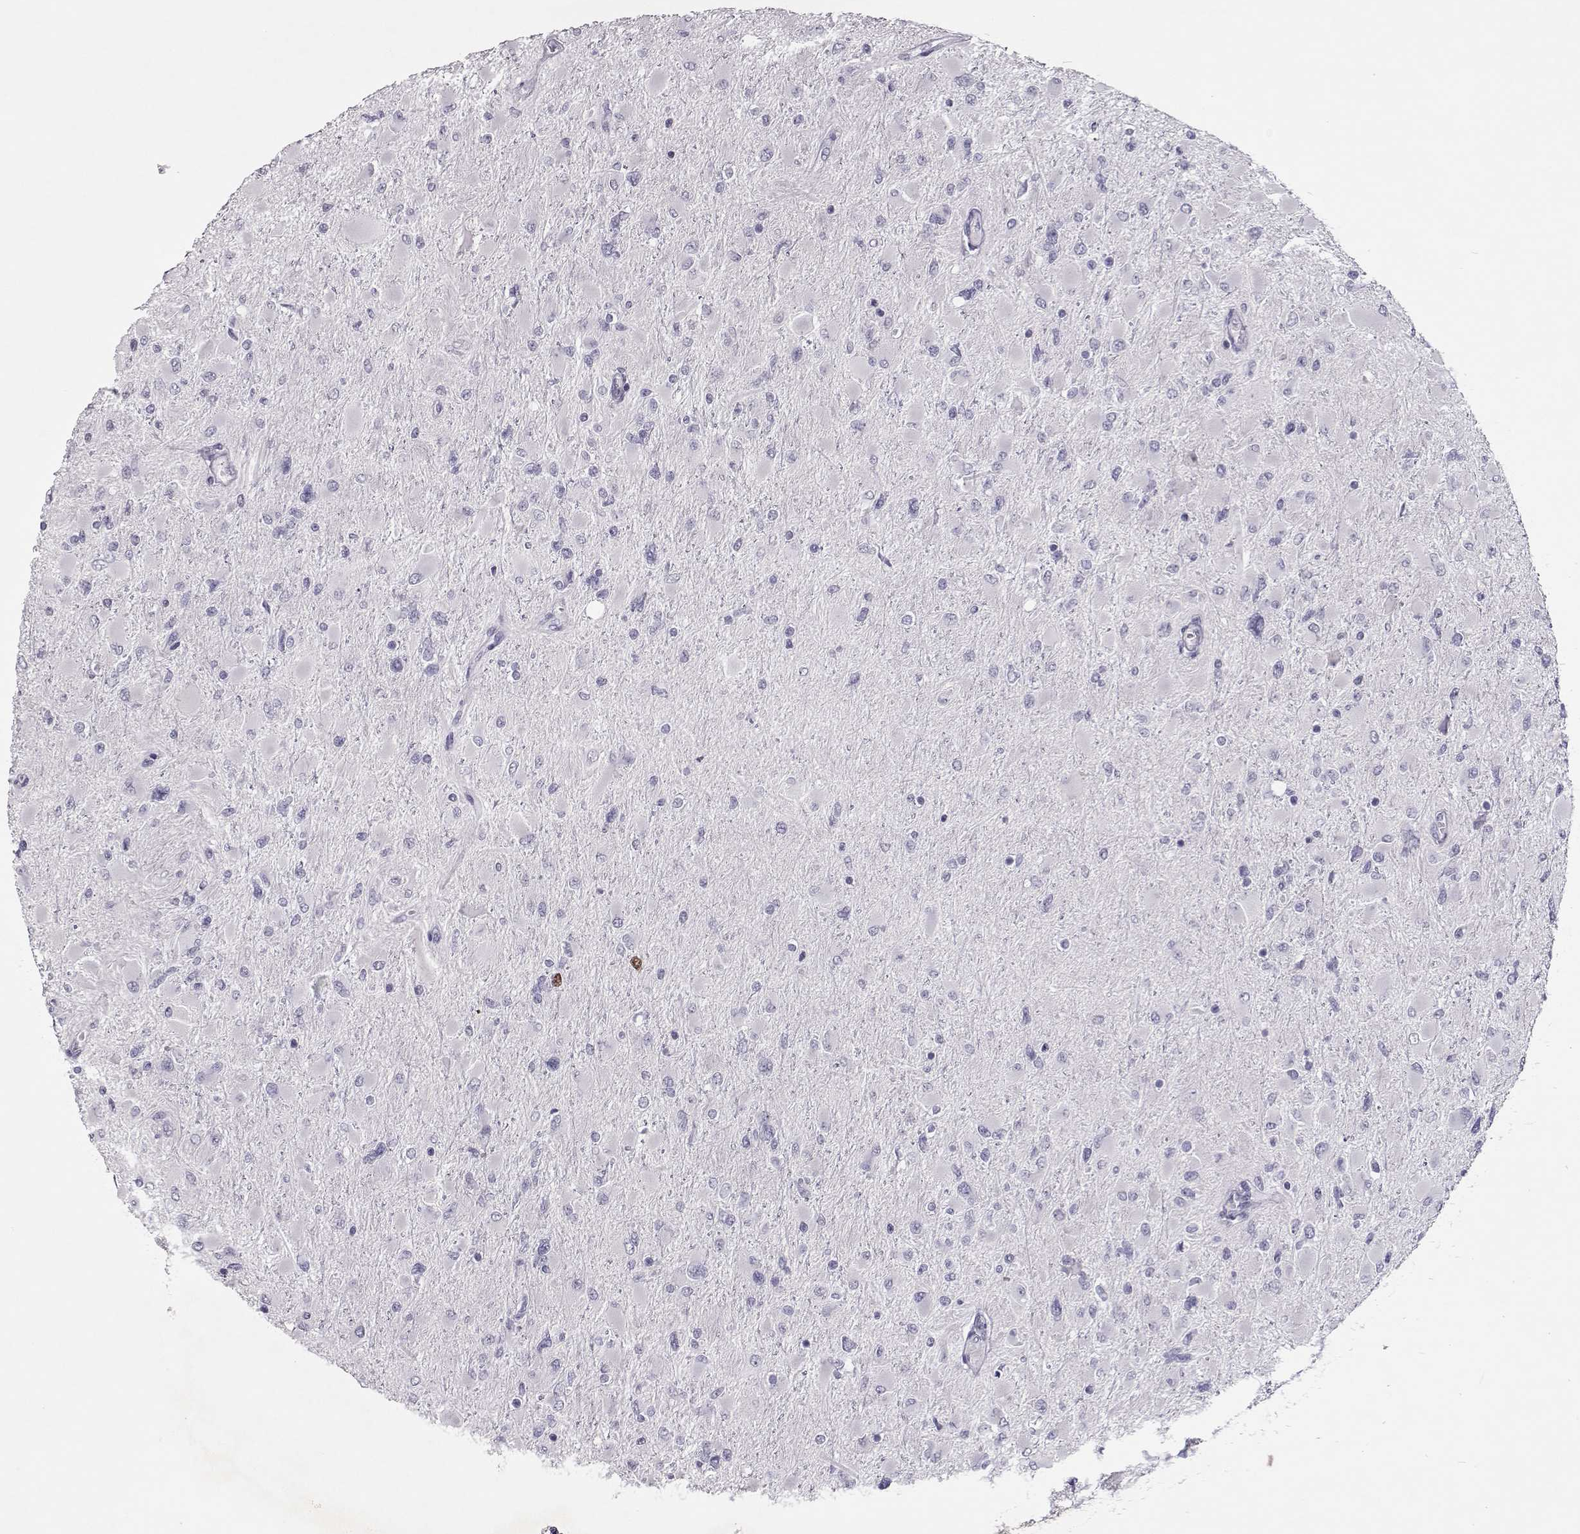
{"staining": {"intensity": "negative", "quantity": "none", "location": "none"}, "tissue": "glioma", "cell_type": "Tumor cells", "image_type": "cancer", "snomed": [{"axis": "morphology", "description": "Glioma, malignant, High grade"}, {"axis": "topography", "description": "Cerebral cortex"}], "caption": "The photomicrograph displays no significant staining in tumor cells of high-grade glioma (malignant).", "gene": "SGO1", "patient": {"sex": "female", "age": 36}}